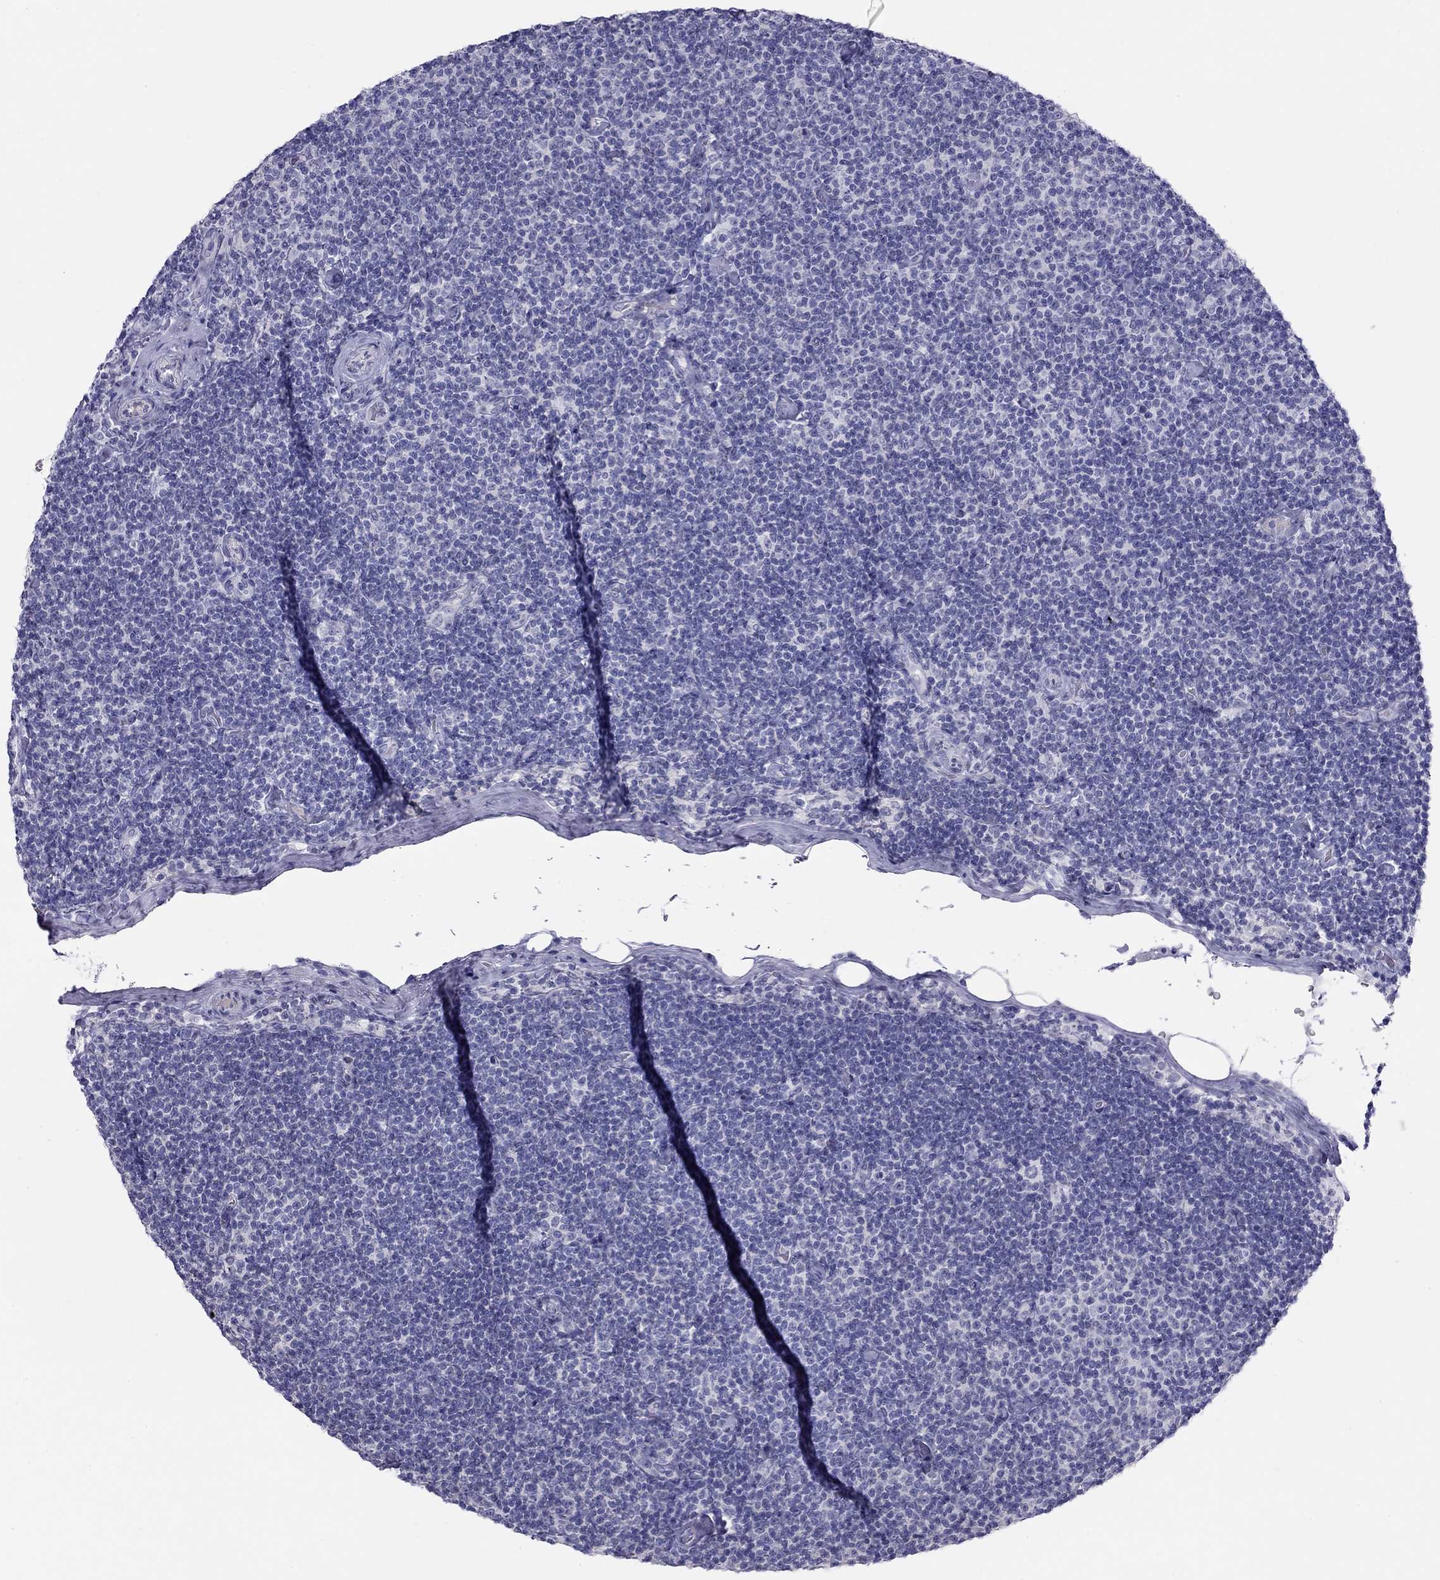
{"staining": {"intensity": "negative", "quantity": "none", "location": "none"}, "tissue": "lymphoma", "cell_type": "Tumor cells", "image_type": "cancer", "snomed": [{"axis": "morphology", "description": "Malignant lymphoma, non-Hodgkin's type, Low grade"}, {"axis": "topography", "description": "Lymph node"}], "caption": "Immunohistochemistry of human low-grade malignant lymphoma, non-Hodgkin's type displays no expression in tumor cells.", "gene": "KCNV2", "patient": {"sex": "male", "age": 81}}